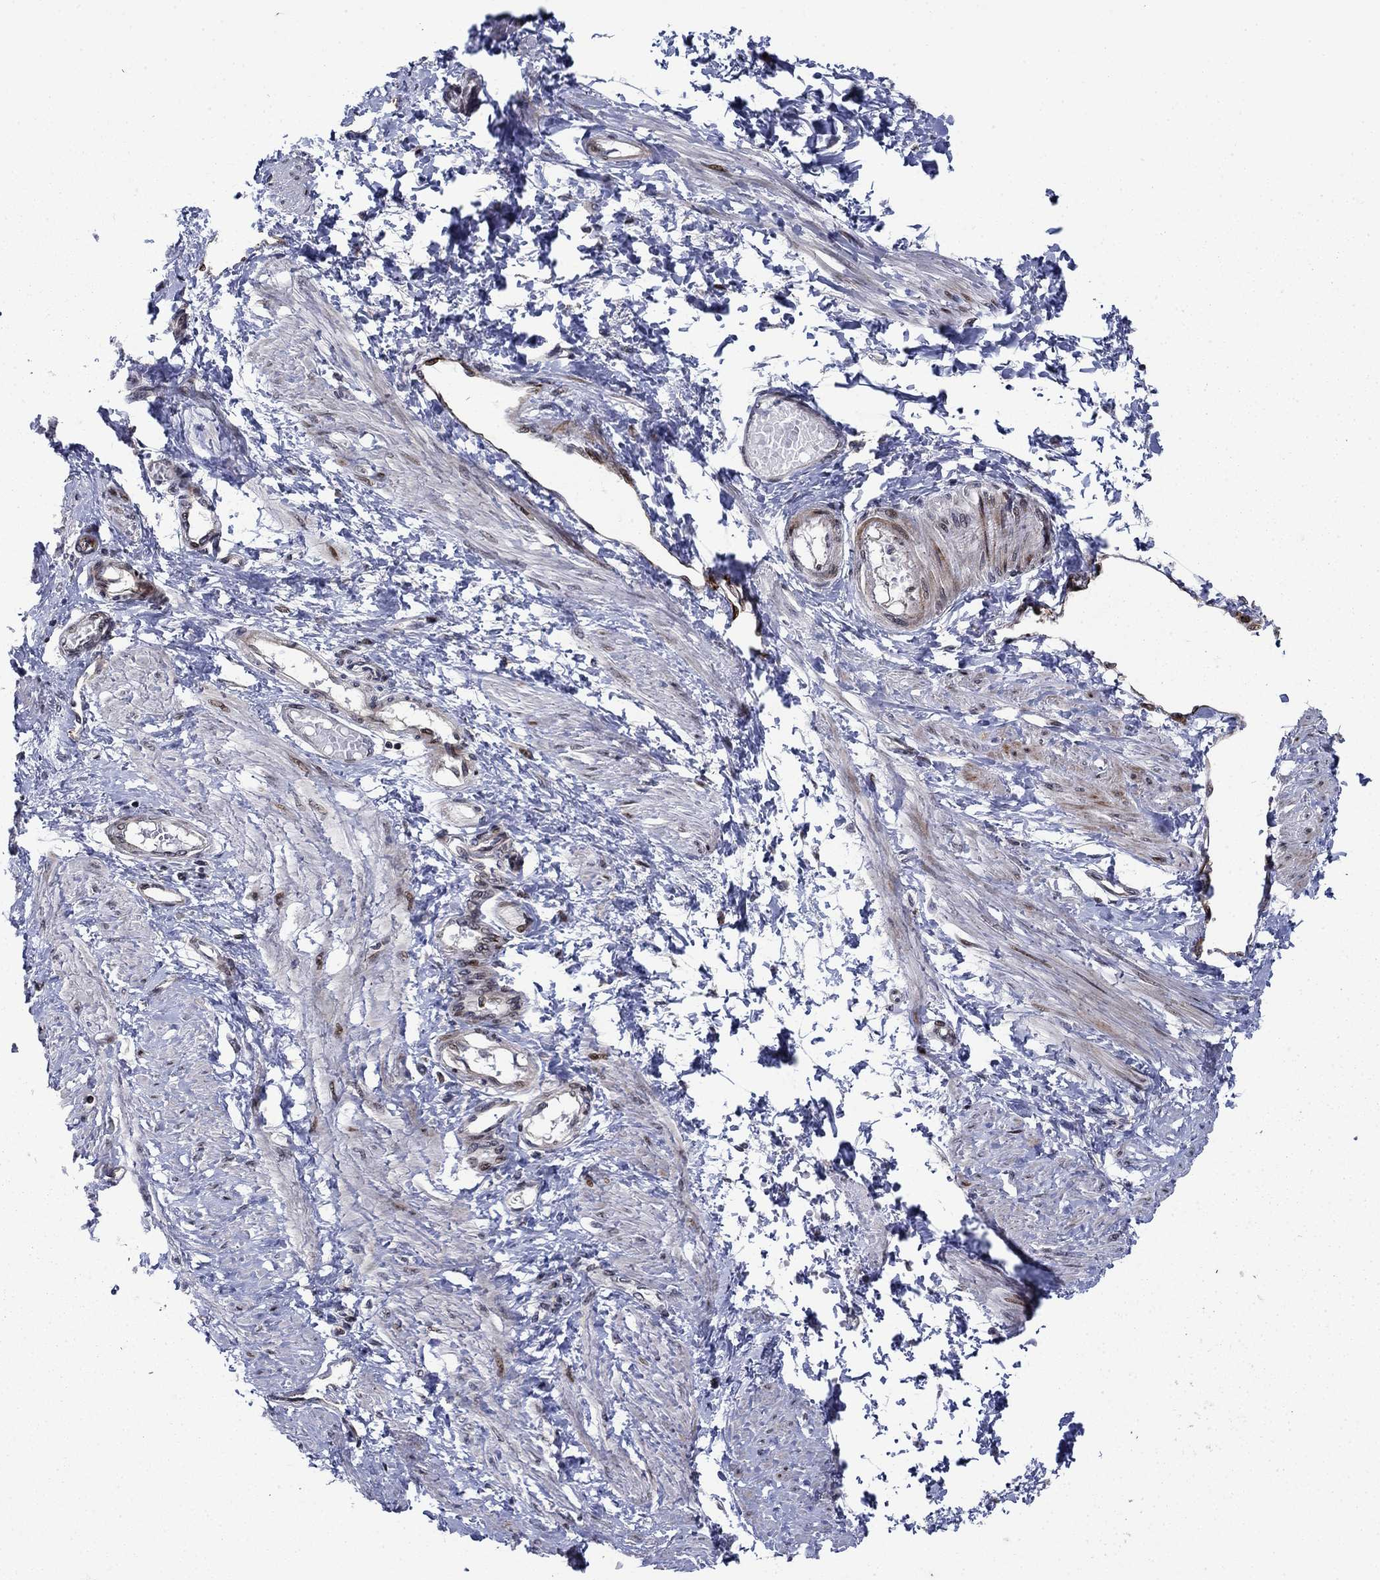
{"staining": {"intensity": "strong", "quantity": "25%-75%", "location": "cytoplasmic/membranous"}, "tissue": "smooth muscle", "cell_type": "Smooth muscle cells", "image_type": "normal", "snomed": [{"axis": "morphology", "description": "Normal tissue, NOS"}, {"axis": "topography", "description": "Smooth muscle"}, {"axis": "topography", "description": "Uterus"}], "caption": "Benign smooth muscle displays strong cytoplasmic/membranous staining in approximately 25%-75% of smooth muscle cells, visualized by immunohistochemistry. (brown staining indicates protein expression, while blue staining denotes nuclei).", "gene": "DHRS7", "patient": {"sex": "female", "age": 39}}